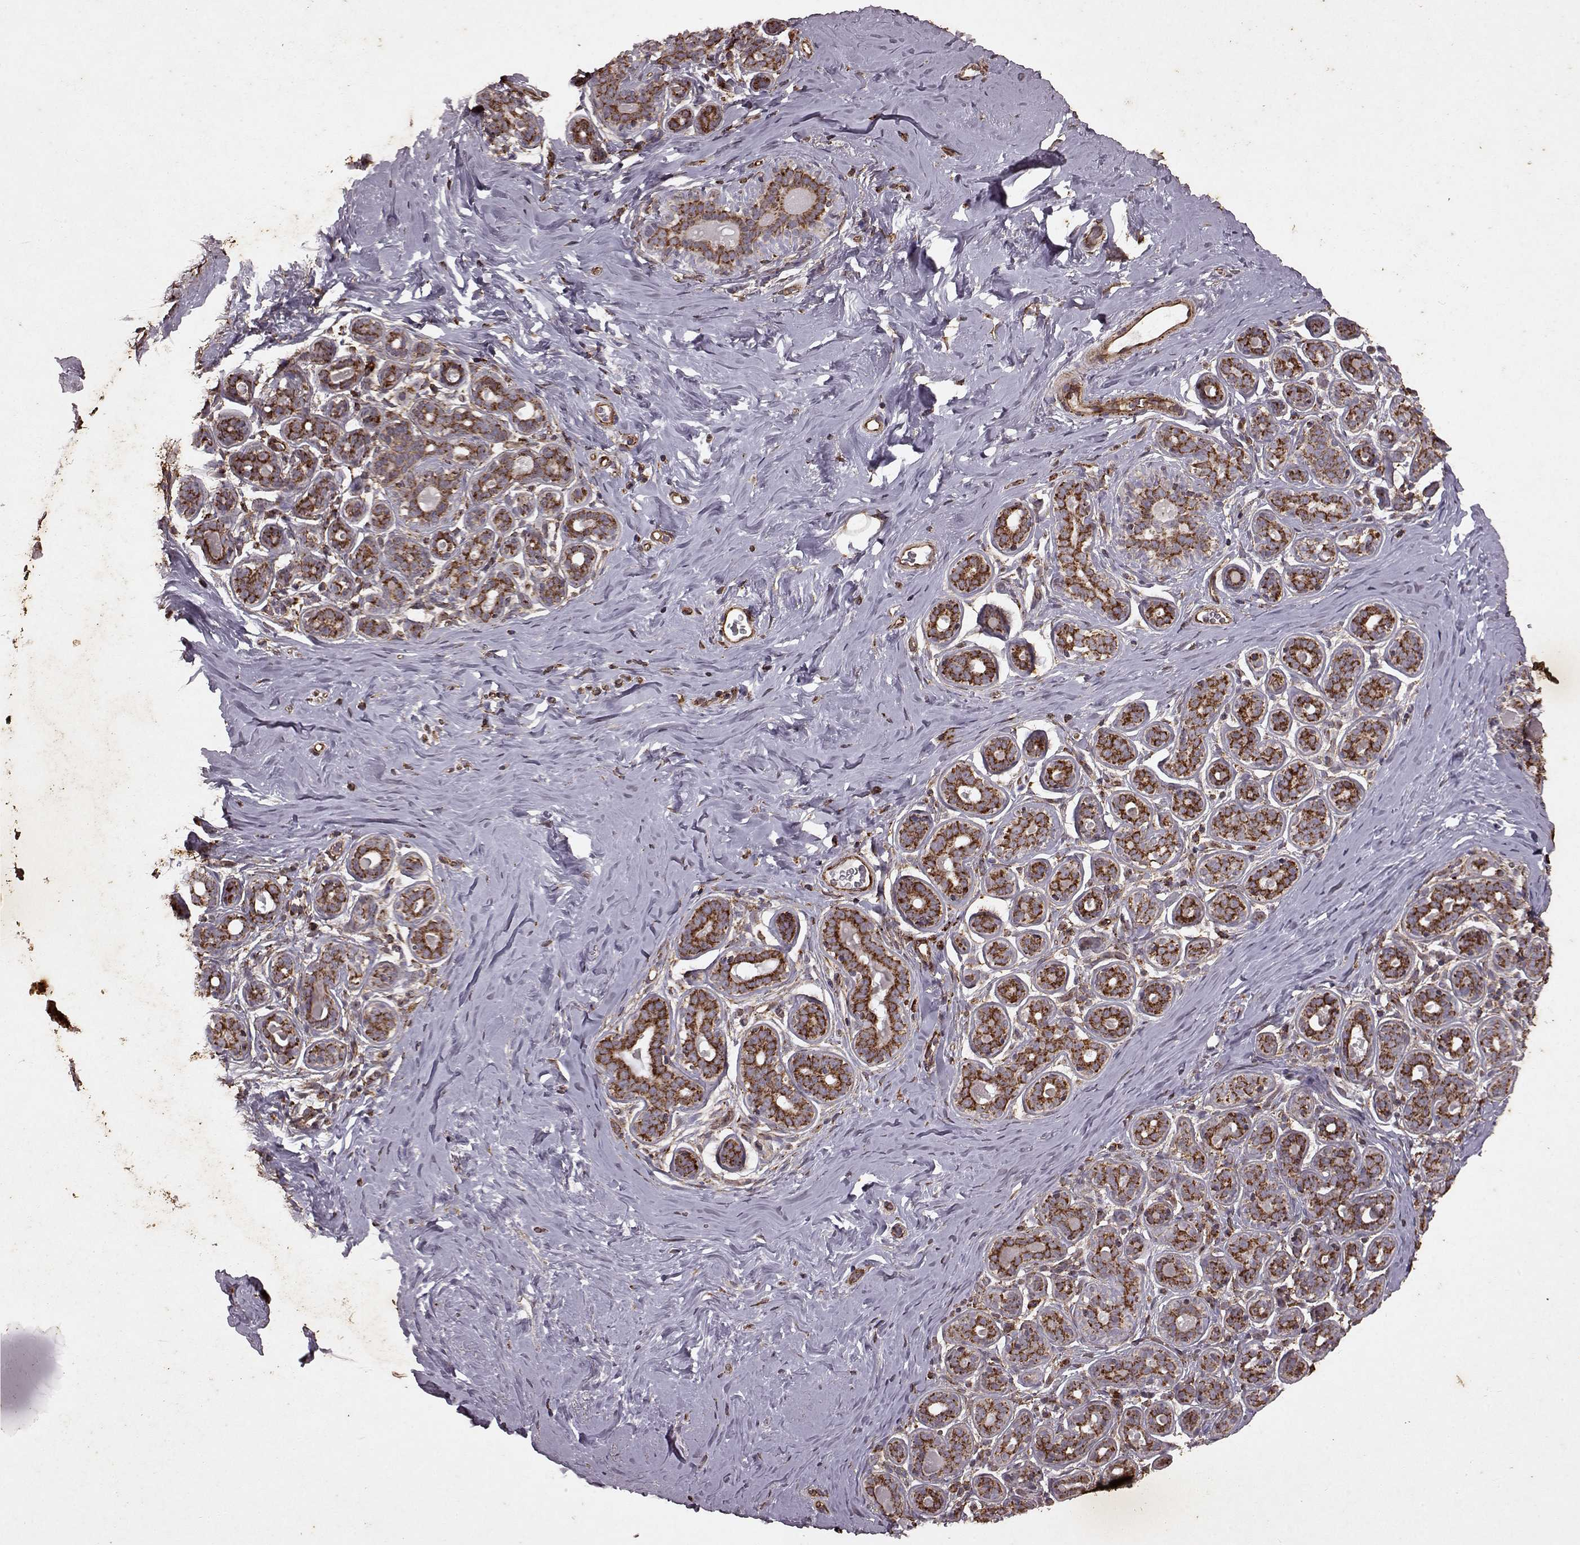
{"staining": {"intensity": "negative", "quantity": "none", "location": "none"}, "tissue": "breast", "cell_type": "Adipocytes", "image_type": "normal", "snomed": [{"axis": "morphology", "description": "Normal tissue, NOS"}, {"axis": "topography", "description": "Skin"}, {"axis": "topography", "description": "Breast"}], "caption": "Immunohistochemistry micrograph of benign breast: breast stained with DAB (3,3'-diaminobenzidine) reveals no significant protein positivity in adipocytes.", "gene": "ENSG00000285130", "patient": {"sex": "female", "age": 43}}